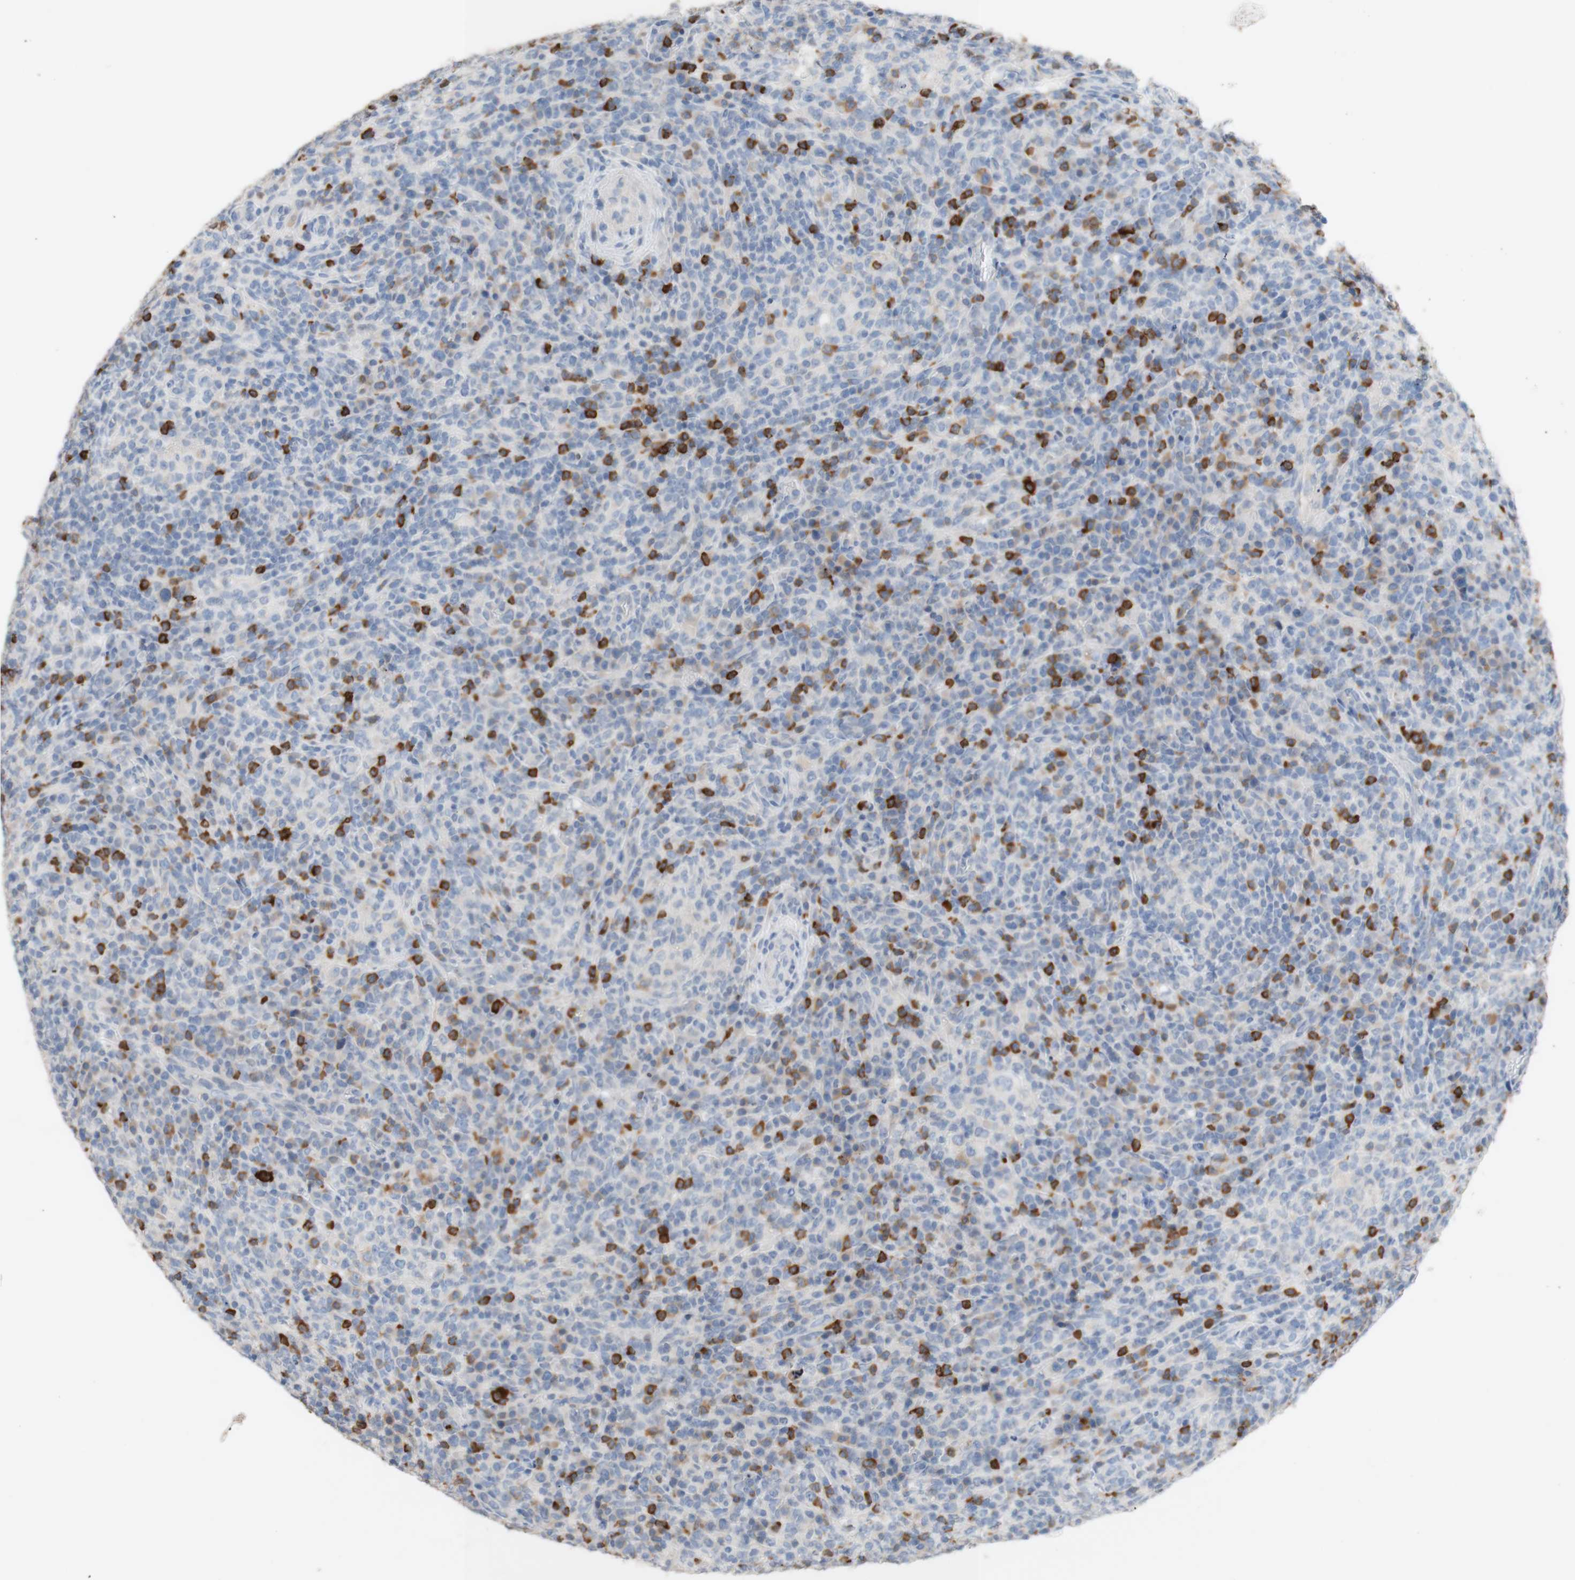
{"staining": {"intensity": "moderate", "quantity": "<25%", "location": "cytoplasmic/membranous"}, "tissue": "lymphoma", "cell_type": "Tumor cells", "image_type": "cancer", "snomed": [{"axis": "morphology", "description": "Malignant lymphoma, non-Hodgkin's type, High grade"}, {"axis": "topography", "description": "Lymph node"}], "caption": "High-magnification brightfield microscopy of malignant lymphoma, non-Hodgkin's type (high-grade) stained with DAB (3,3'-diaminobenzidine) (brown) and counterstained with hematoxylin (blue). tumor cells exhibit moderate cytoplasmic/membranous staining is seen in about<25% of cells.", "gene": "PACSIN1", "patient": {"sex": "female", "age": 76}}